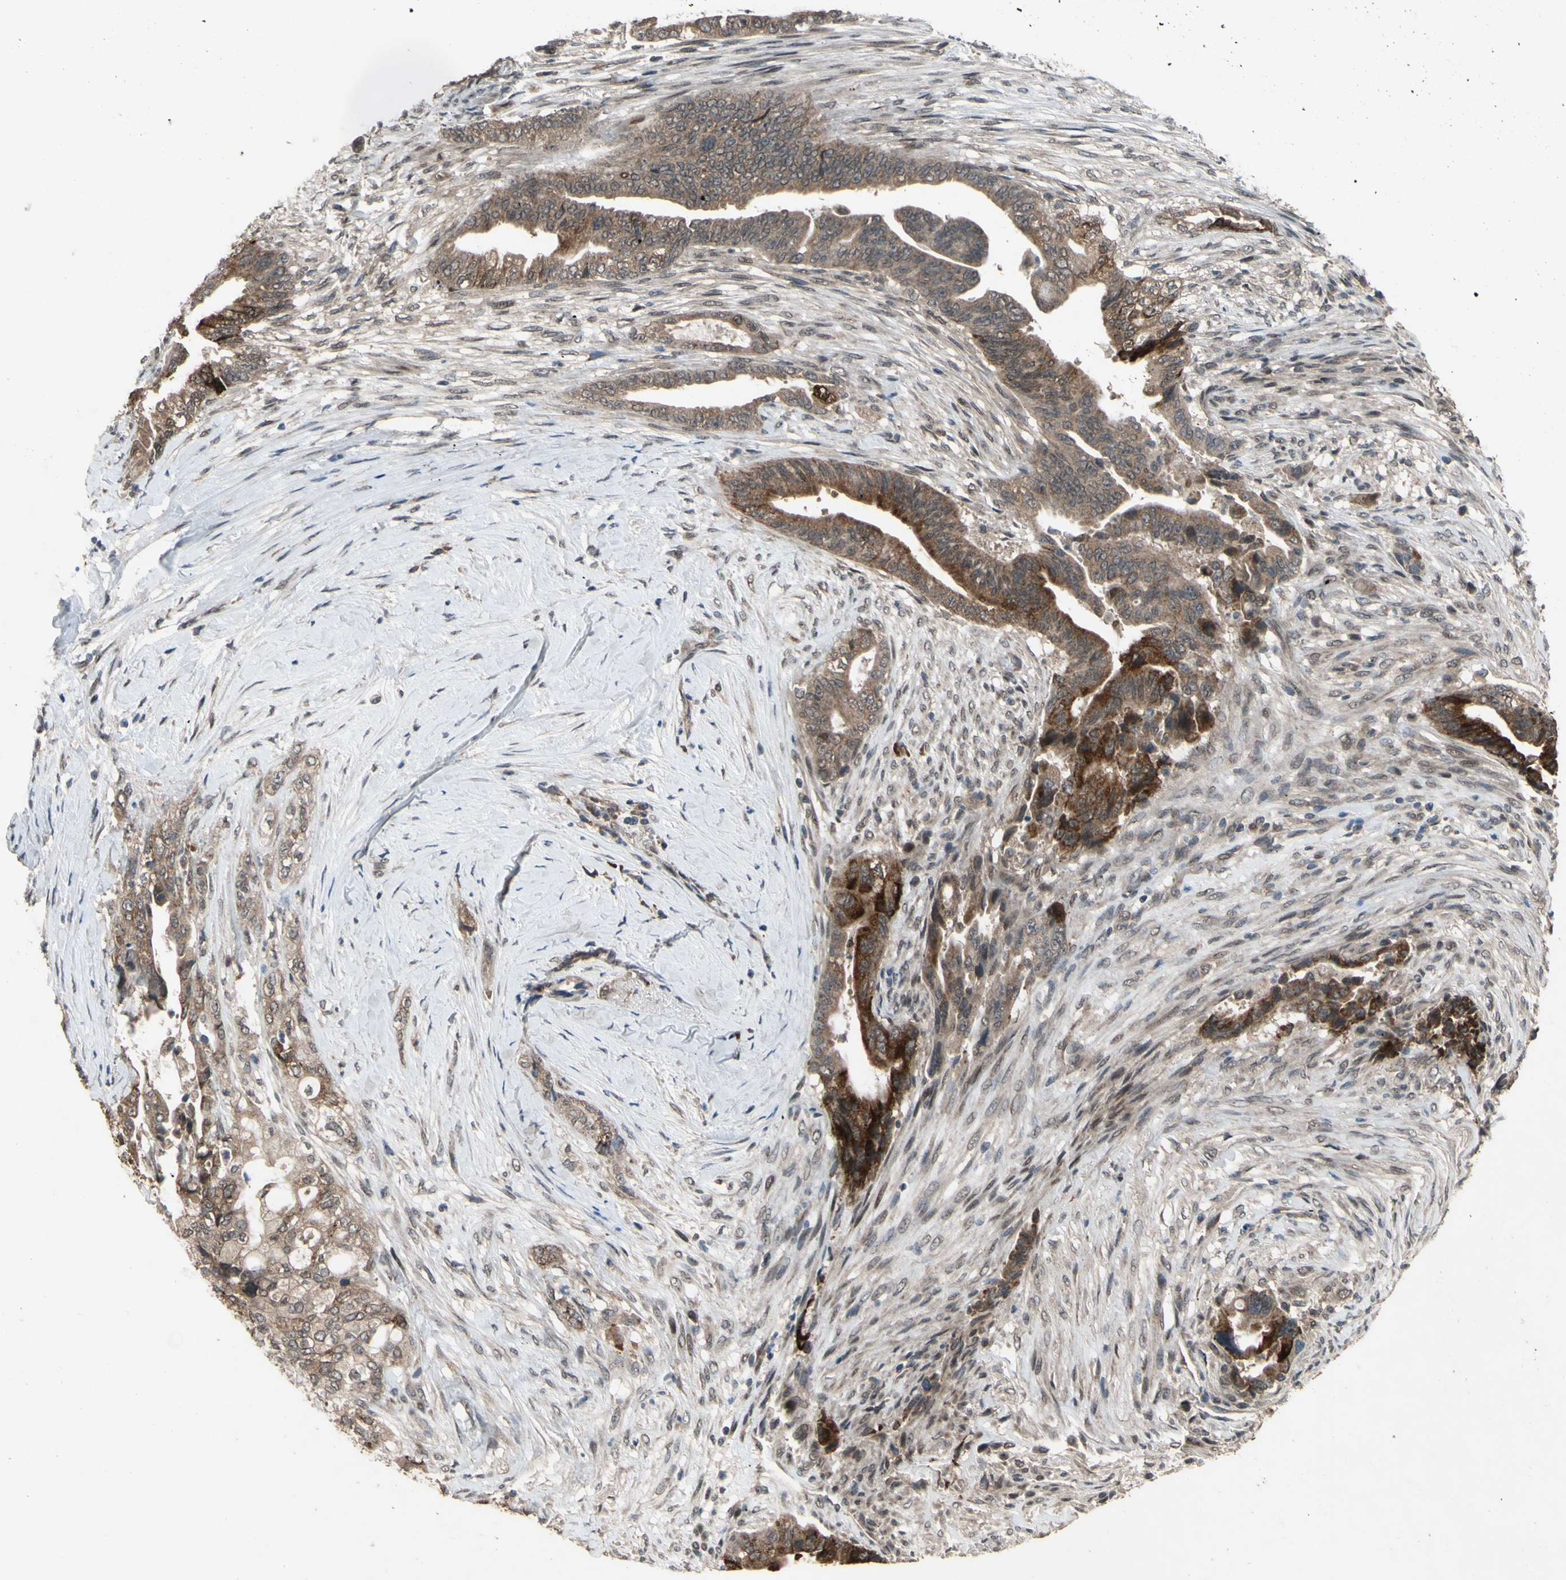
{"staining": {"intensity": "strong", "quantity": ">75%", "location": "cytoplasmic/membranous"}, "tissue": "pancreatic cancer", "cell_type": "Tumor cells", "image_type": "cancer", "snomed": [{"axis": "morphology", "description": "Adenocarcinoma, NOS"}, {"axis": "topography", "description": "Pancreas"}], "caption": "Immunohistochemical staining of human pancreatic cancer displays high levels of strong cytoplasmic/membranous positivity in approximately >75% of tumor cells.", "gene": "CD164", "patient": {"sex": "male", "age": 70}}